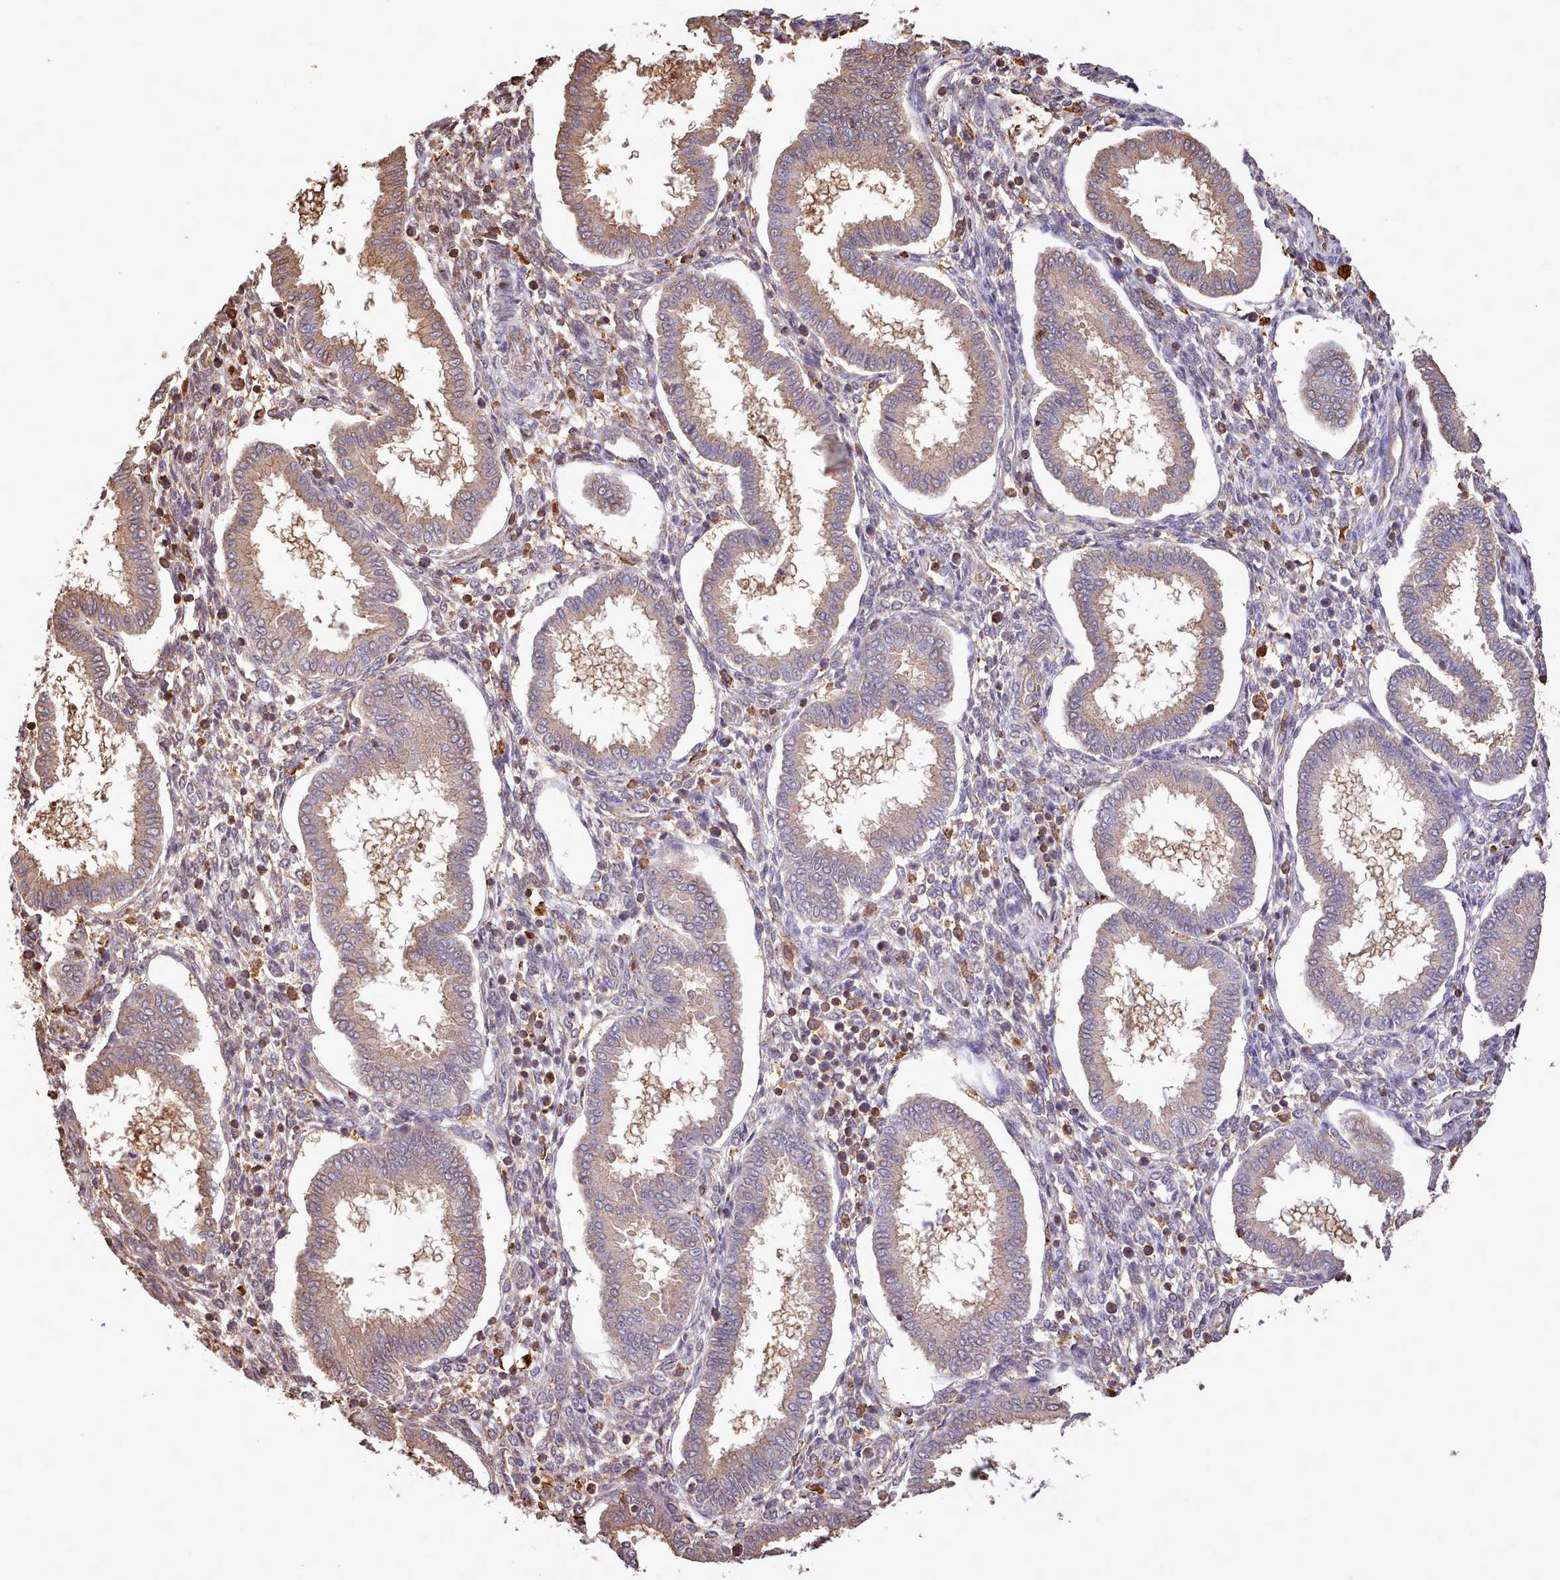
{"staining": {"intensity": "moderate", "quantity": "<25%", "location": "cytoplasmic/membranous"}, "tissue": "endometrium", "cell_type": "Cells in endometrial stroma", "image_type": "normal", "snomed": [{"axis": "morphology", "description": "Normal tissue, NOS"}, {"axis": "topography", "description": "Endometrium"}], "caption": "Protein analysis of normal endometrium exhibits moderate cytoplasmic/membranous staining in approximately <25% of cells in endometrial stroma.", "gene": "CAPZA1", "patient": {"sex": "female", "age": 24}}